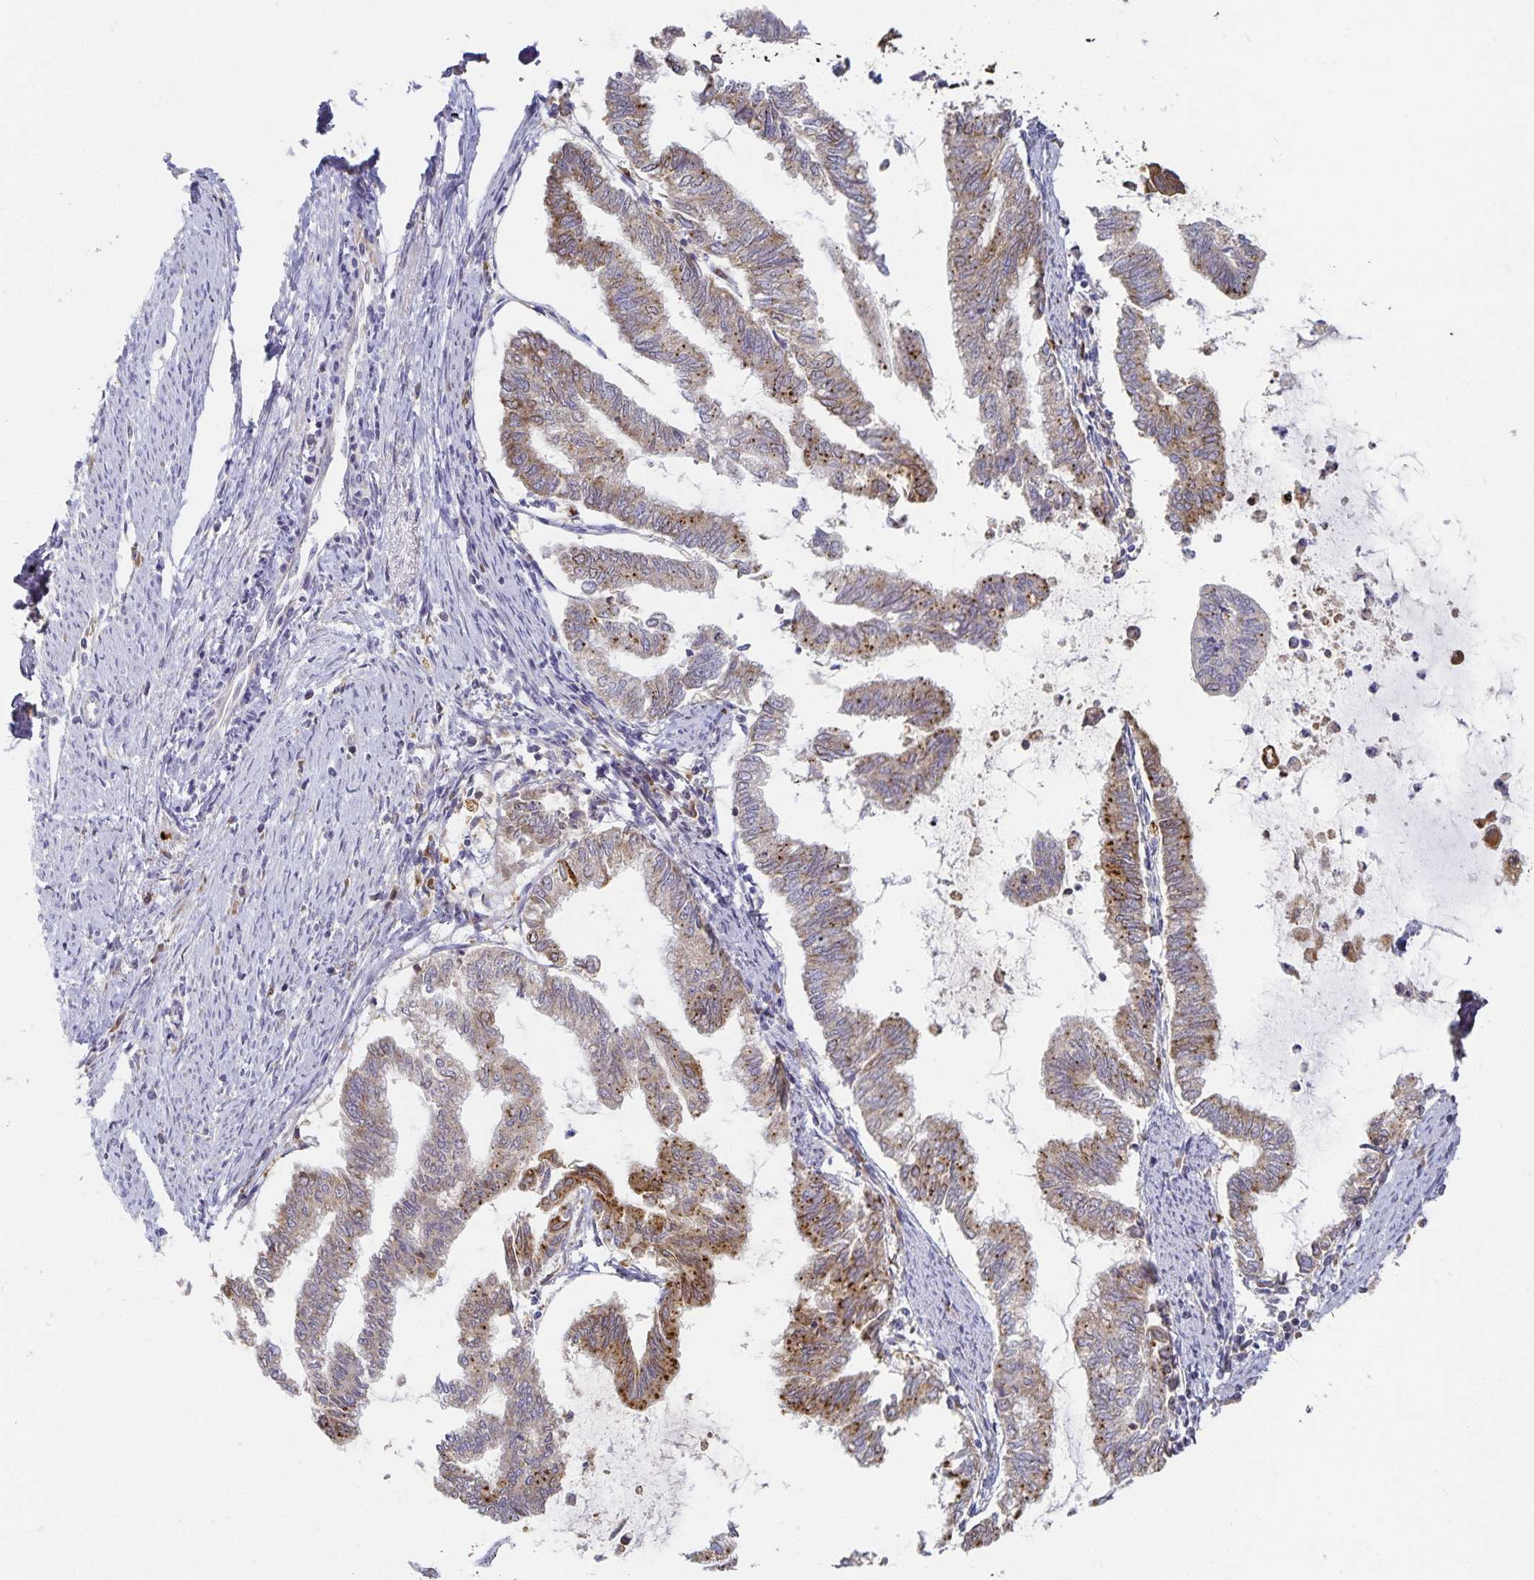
{"staining": {"intensity": "moderate", "quantity": "25%-75%", "location": "cytoplasmic/membranous"}, "tissue": "endometrial cancer", "cell_type": "Tumor cells", "image_type": "cancer", "snomed": [{"axis": "morphology", "description": "Adenocarcinoma, NOS"}, {"axis": "topography", "description": "Endometrium"}], "caption": "An image of human endometrial cancer stained for a protein reveals moderate cytoplasmic/membranous brown staining in tumor cells.", "gene": "NOMO1", "patient": {"sex": "female", "age": 79}}